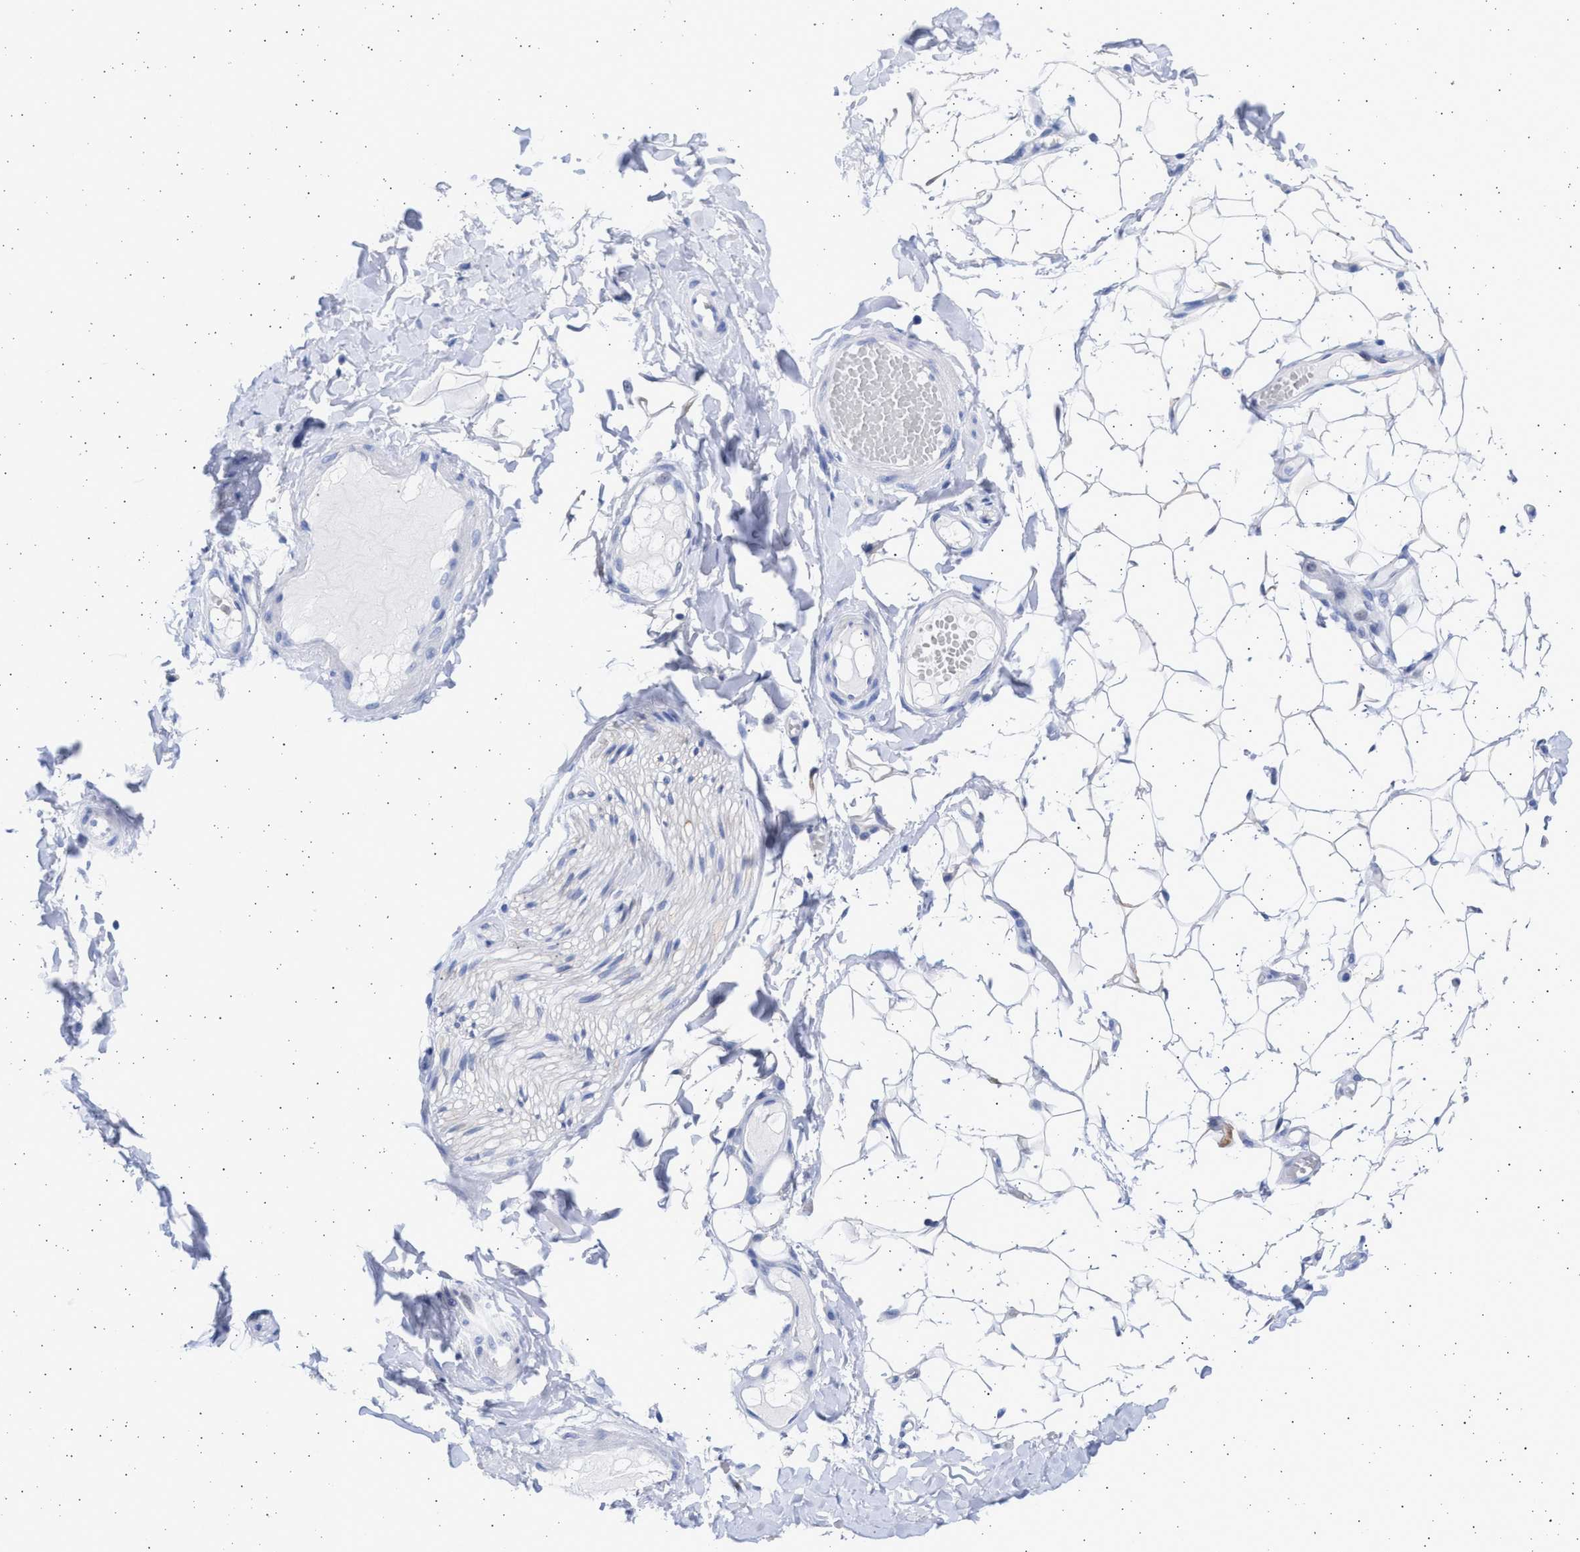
{"staining": {"intensity": "negative", "quantity": "none", "location": "none"}, "tissue": "adipose tissue", "cell_type": "Adipocytes", "image_type": "normal", "snomed": [{"axis": "morphology", "description": "Normal tissue, NOS"}, {"axis": "topography", "description": "Adipose tissue"}, {"axis": "topography", "description": "Vascular tissue"}, {"axis": "topography", "description": "Peripheral nerve tissue"}], "caption": "This is a micrograph of immunohistochemistry (IHC) staining of normal adipose tissue, which shows no staining in adipocytes.", "gene": "ALDOC", "patient": {"sex": "male", "age": 25}}